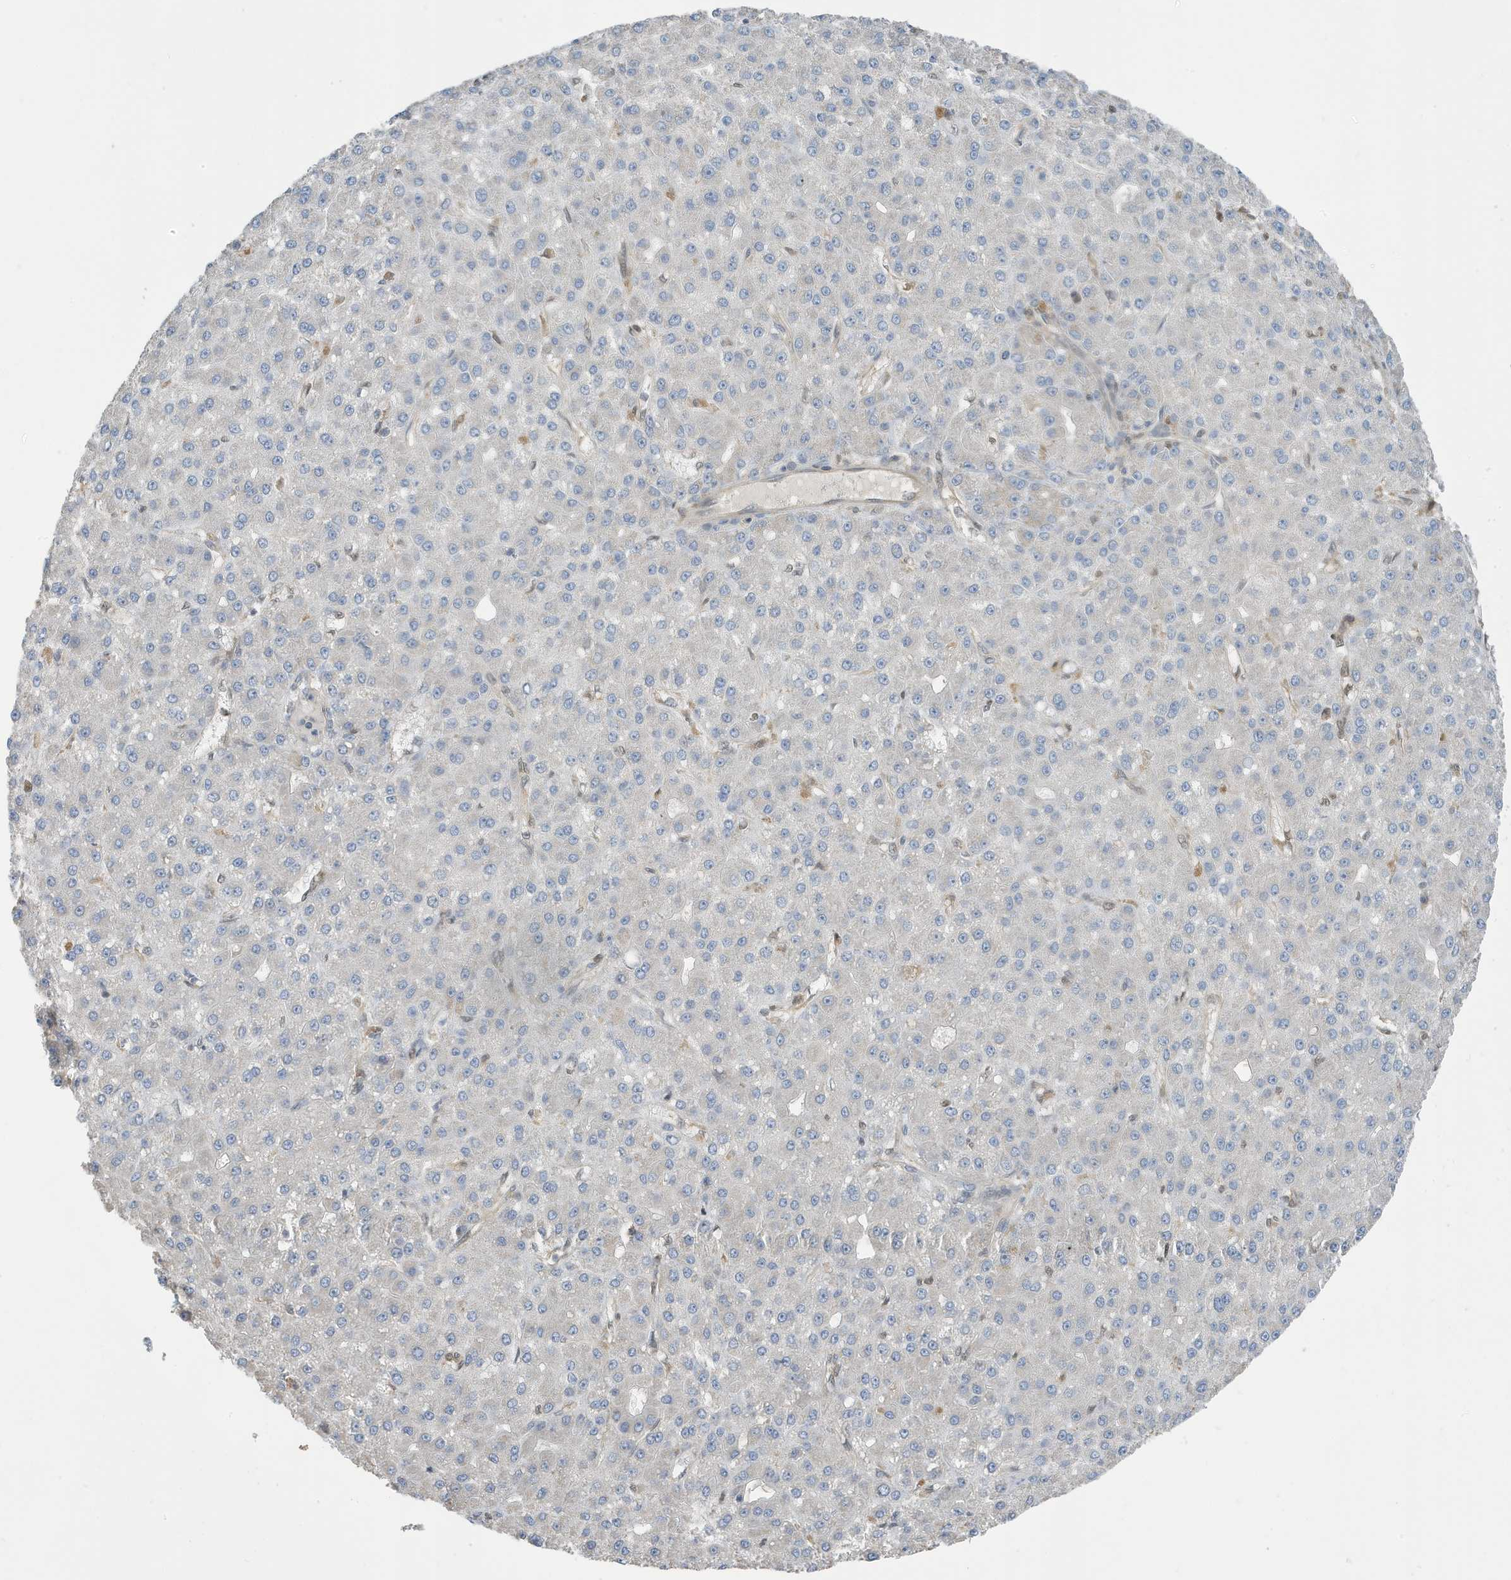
{"staining": {"intensity": "negative", "quantity": "none", "location": "none"}, "tissue": "liver cancer", "cell_type": "Tumor cells", "image_type": "cancer", "snomed": [{"axis": "morphology", "description": "Carcinoma, Hepatocellular, NOS"}, {"axis": "topography", "description": "Liver"}], "caption": "An IHC micrograph of liver hepatocellular carcinoma is shown. There is no staining in tumor cells of liver hepatocellular carcinoma.", "gene": "NCOA7", "patient": {"sex": "male", "age": 67}}